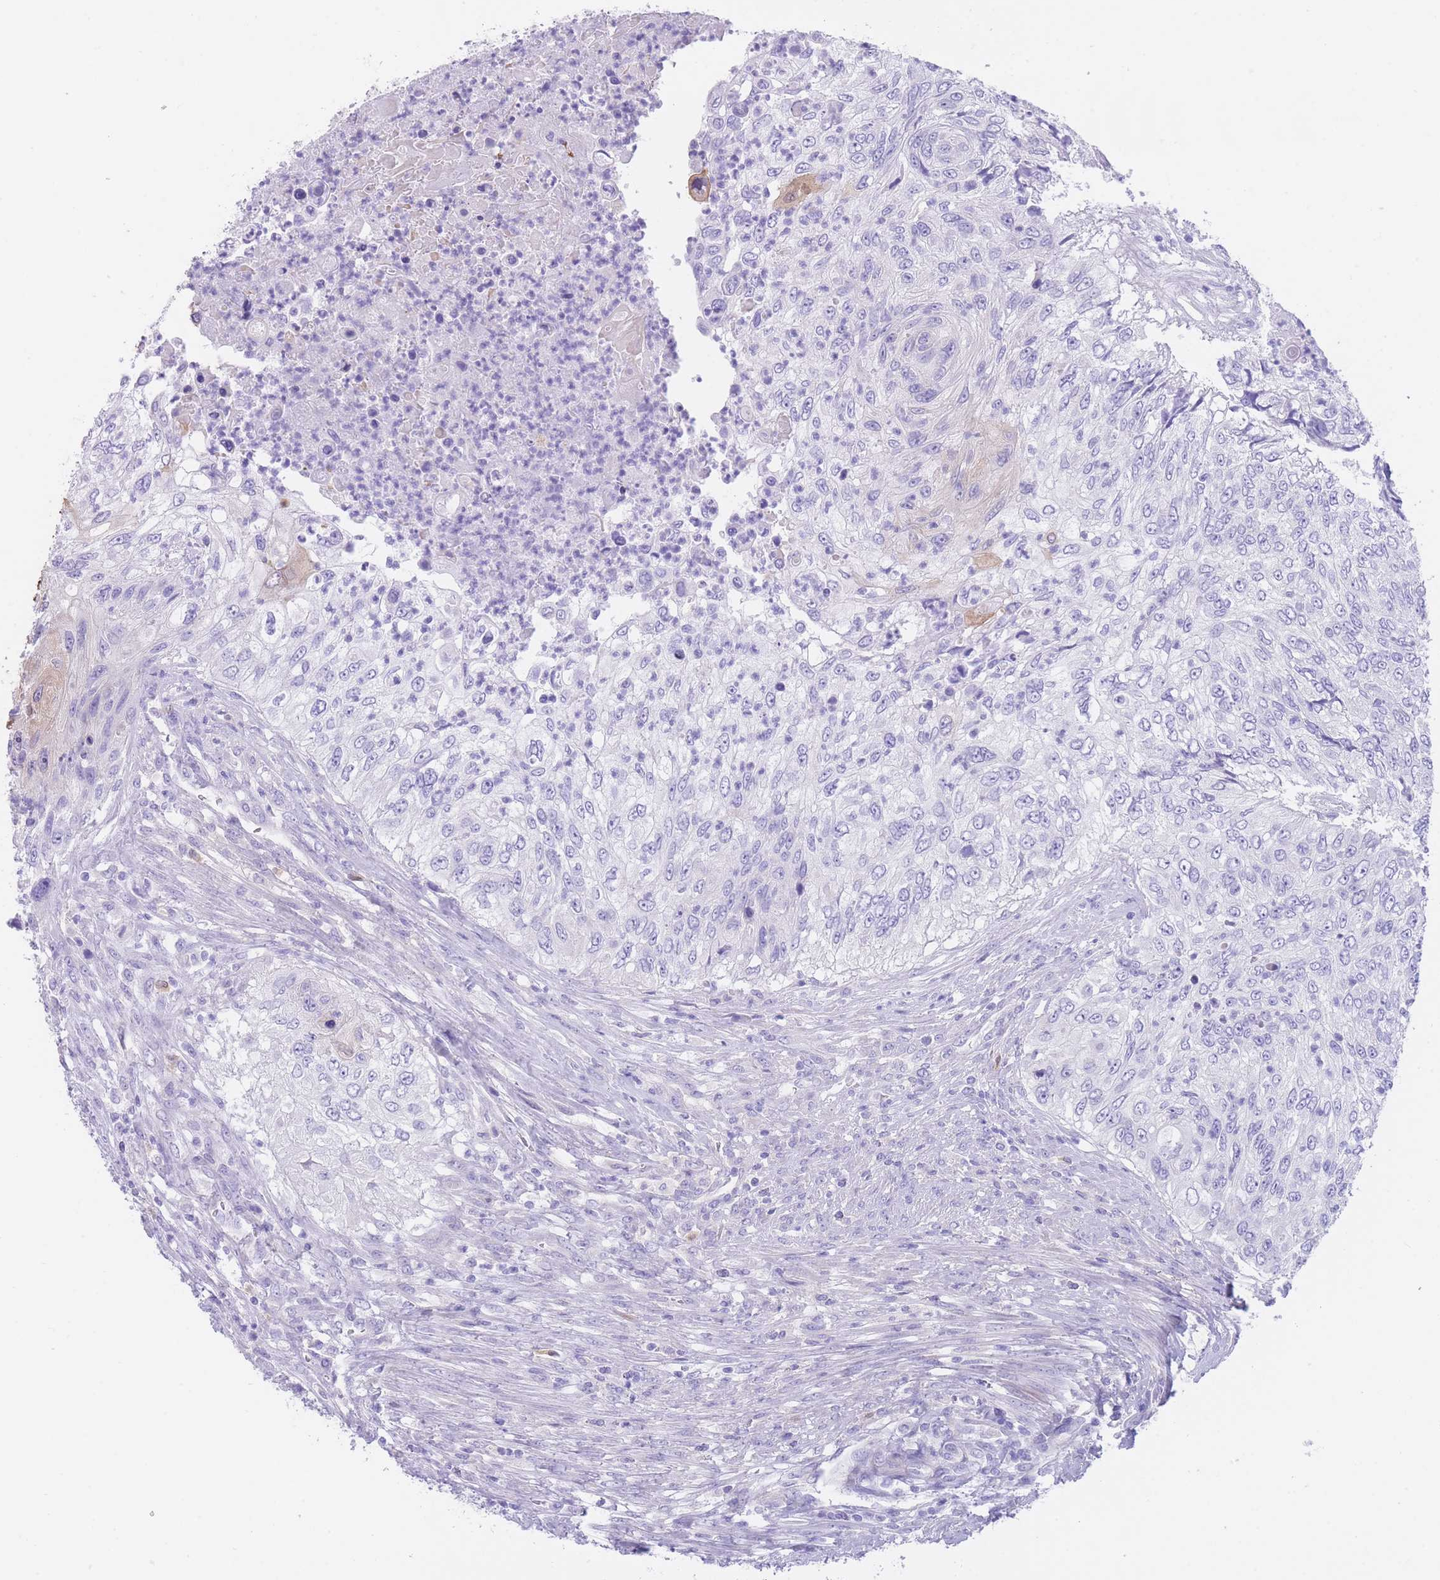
{"staining": {"intensity": "negative", "quantity": "none", "location": "none"}, "tissue": "urothelial cancer", "cell_type": "Tumor cells", "image_type": "cancer", "snomed": [{"axis": "morphology", "description": "Urothelial carcinoma, High grade"}, {"axis": "topography", "description": "Urinary bladder"}], "caption": "IHC of urothelial cancer shows no staining in tumor cells.", "gene": "QTRT1", "patient": {"sex": "female", "age": 60}}